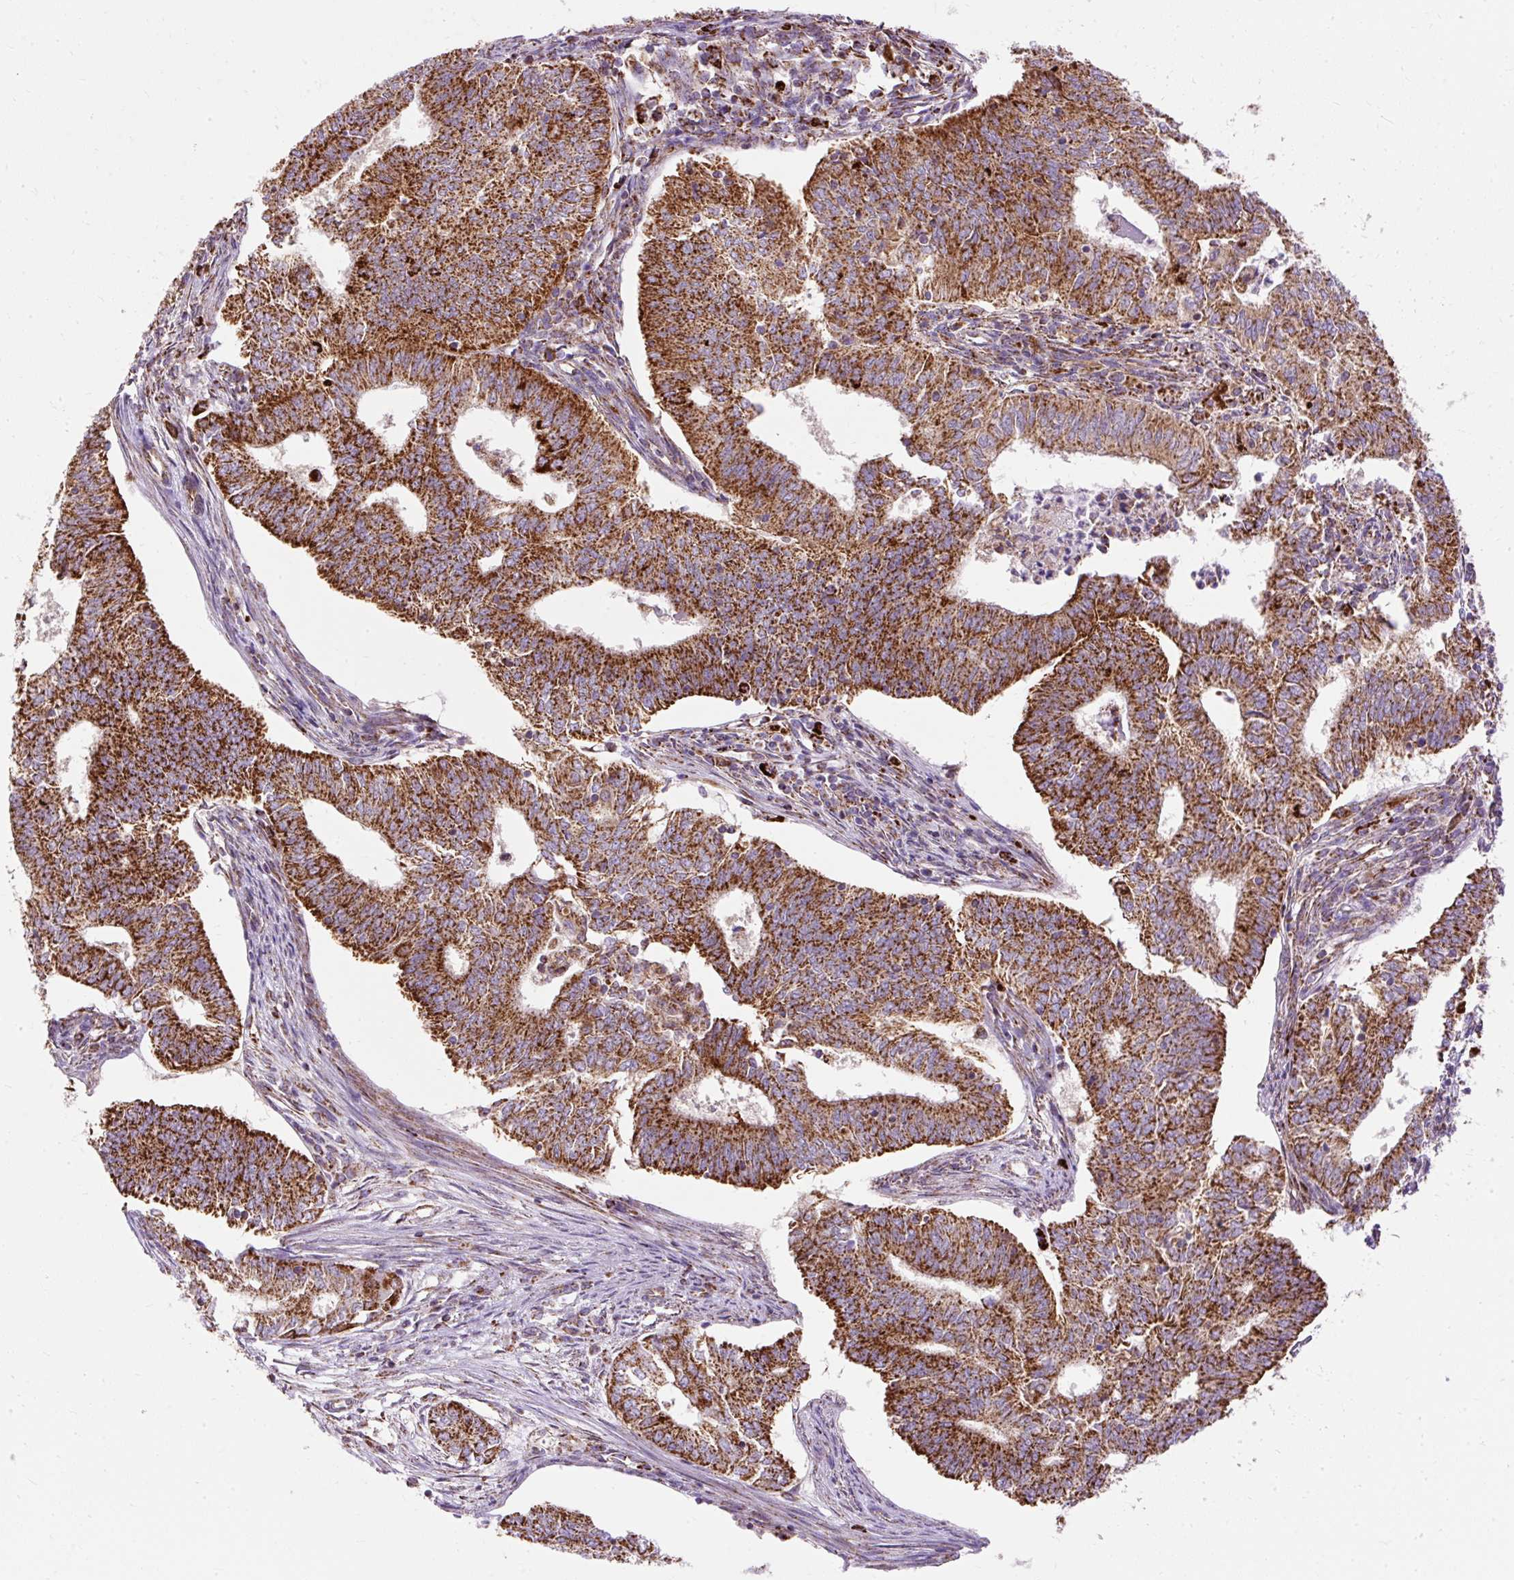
{"staining": {"intensity": "strong", "quantity": ">75%", "location": "cytoplasmic/membranous"}, "tissue": "endometrial cancer", "cell_type": "Tumor cells", "image_type": "cancer", "snomed": [{"axis": "morphology", "description": "Adenocarcinoma, NOS"}, {"axis": "topography", "description": "Endometrium"}], "caption": "Immunohistochemistry staining of endometrial cancer, which reveals high levels of strong cytoplasmic/membranous expression in approximately >75% of tumor cells indicating strong cytoplasmic/membranous protein expression. The staining was performed using DAB (3,3'-diaminobenzidine) (brown) for protein detection and nuclei were counterstained in hematoxylin (blue).", "gene": "CEP290", "patient": {"sex": "female", "age": 62}}